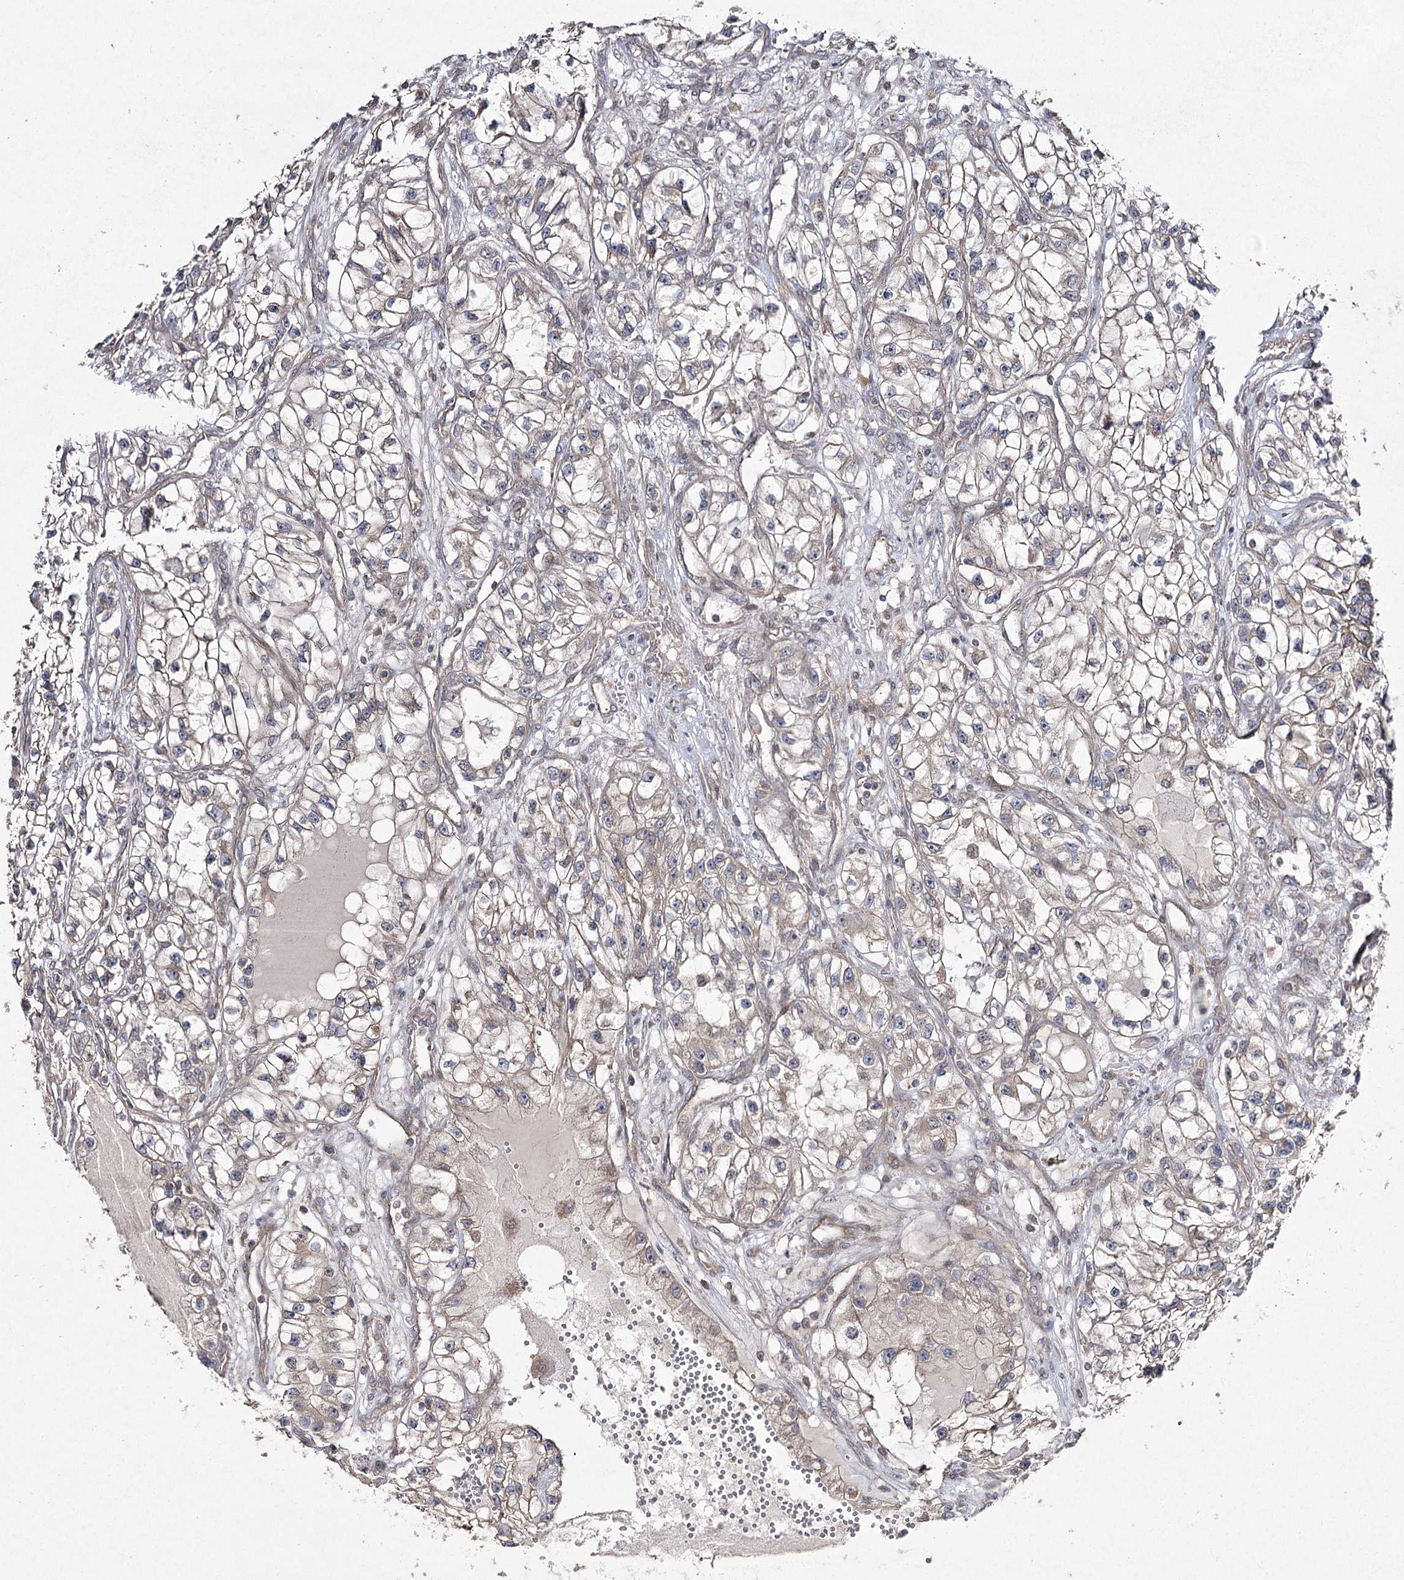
{"staining": {"intensity": "weak", "quantity": "<25%", "location": "cytoplasmic/membranous"}, "tissue": "renal cancer", "cell_type": "Tumor cells", "image_type": "cancer", "snomed": [{"axis": "morphology", "description": "Adenocarcinoma, NOS"}, {"axis": "topography", "description": "Kidney"}], "caption": "The histopathology image exhibits no significant positivity in tumor cells of adenocarcinoma (renal).", "gene": "FANCL", "patient": {"sex": "female", "age": 57}}